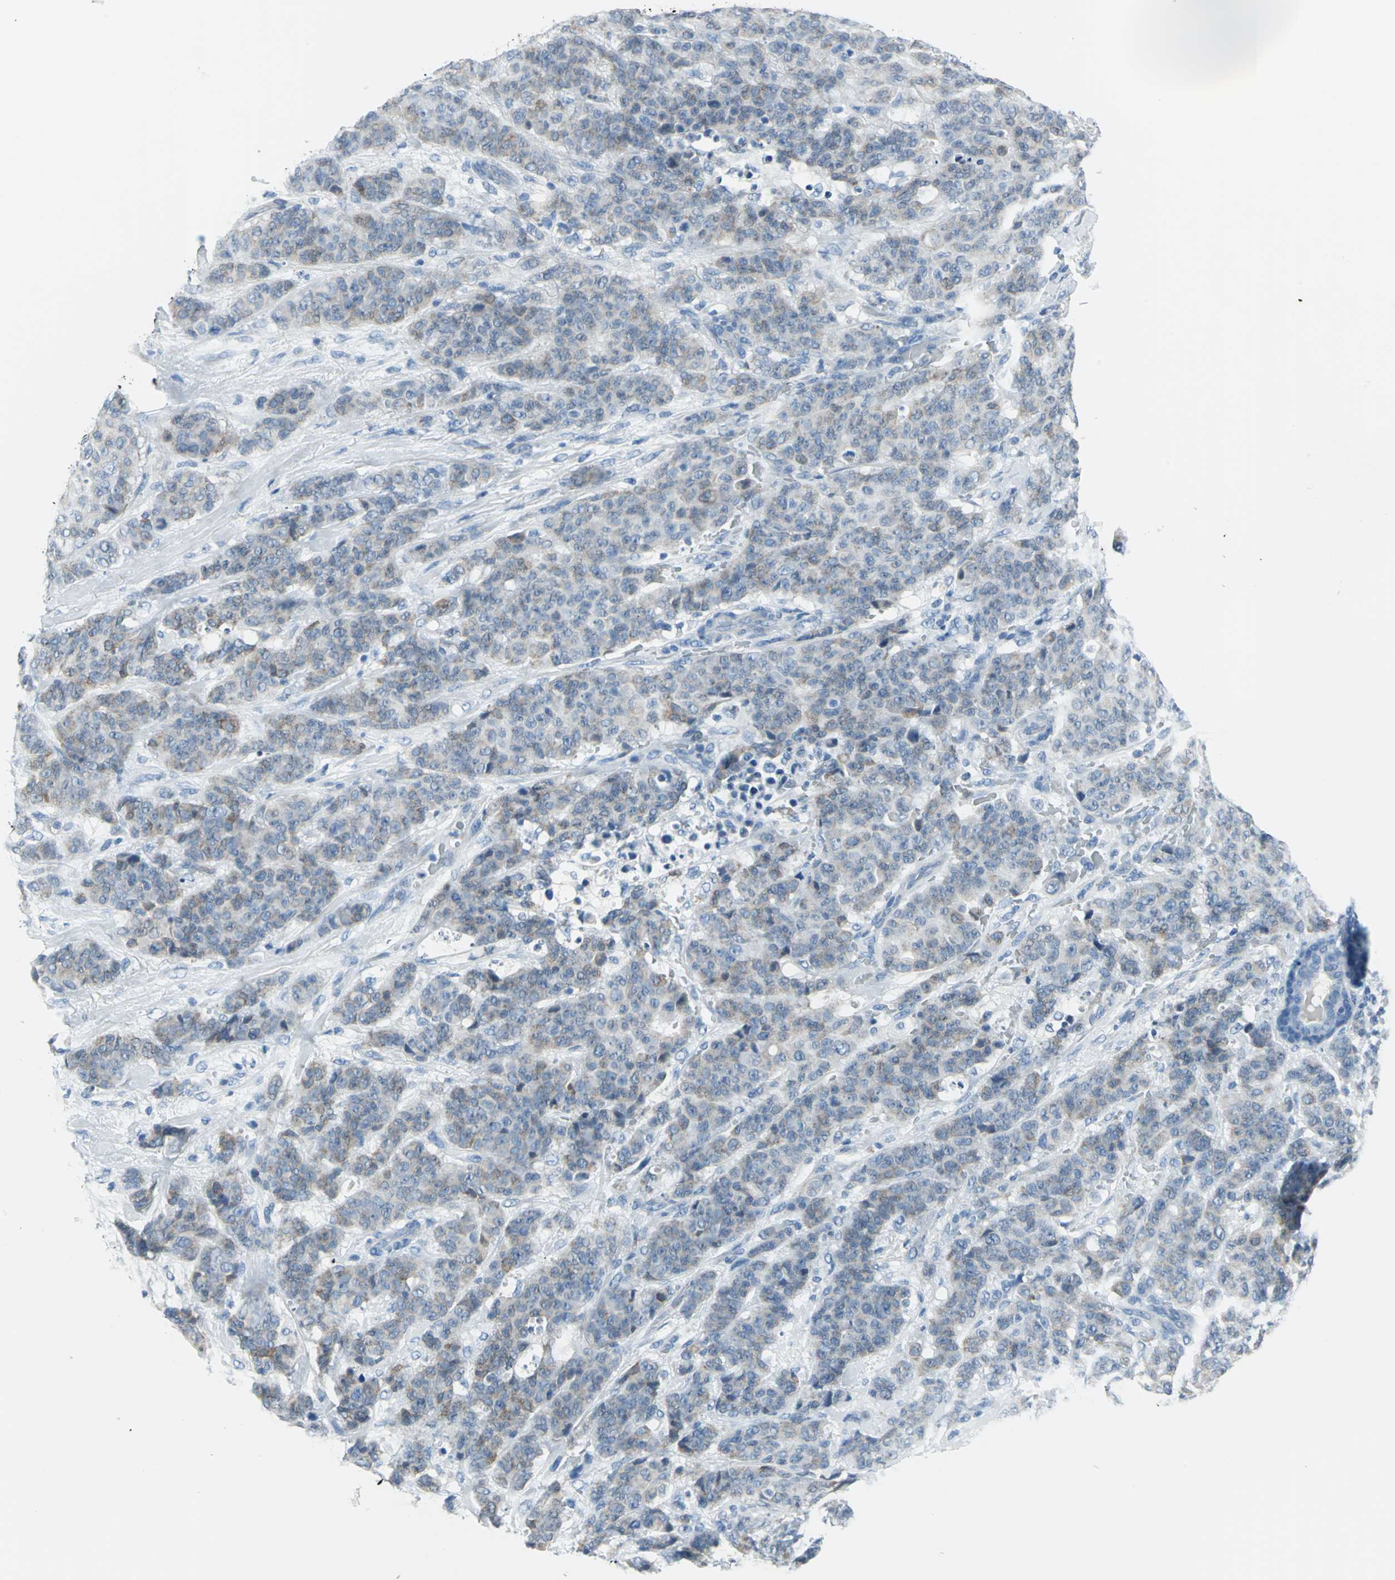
{"staining": {"intensity": "weak", "quantity": ">75%", "location": "cytoplasmic/membranous"}, "tissue": "breast cancer", "cell_type": "Tumor cells", "image_type": "cancer", "snomed": [{"axis": "morphology", "description": "Duct carcinoma"}, {"axis": "topography", "description": "Breast"}], "caption": "Breast intraductal carcinoma stained for a protein (brown) demonstrates weak cytoplasmic/membranous positive staining in approximately >75% of tumor cells.", "gene": "CYB5A", "patient": {"sex": "female", "age": 40}}